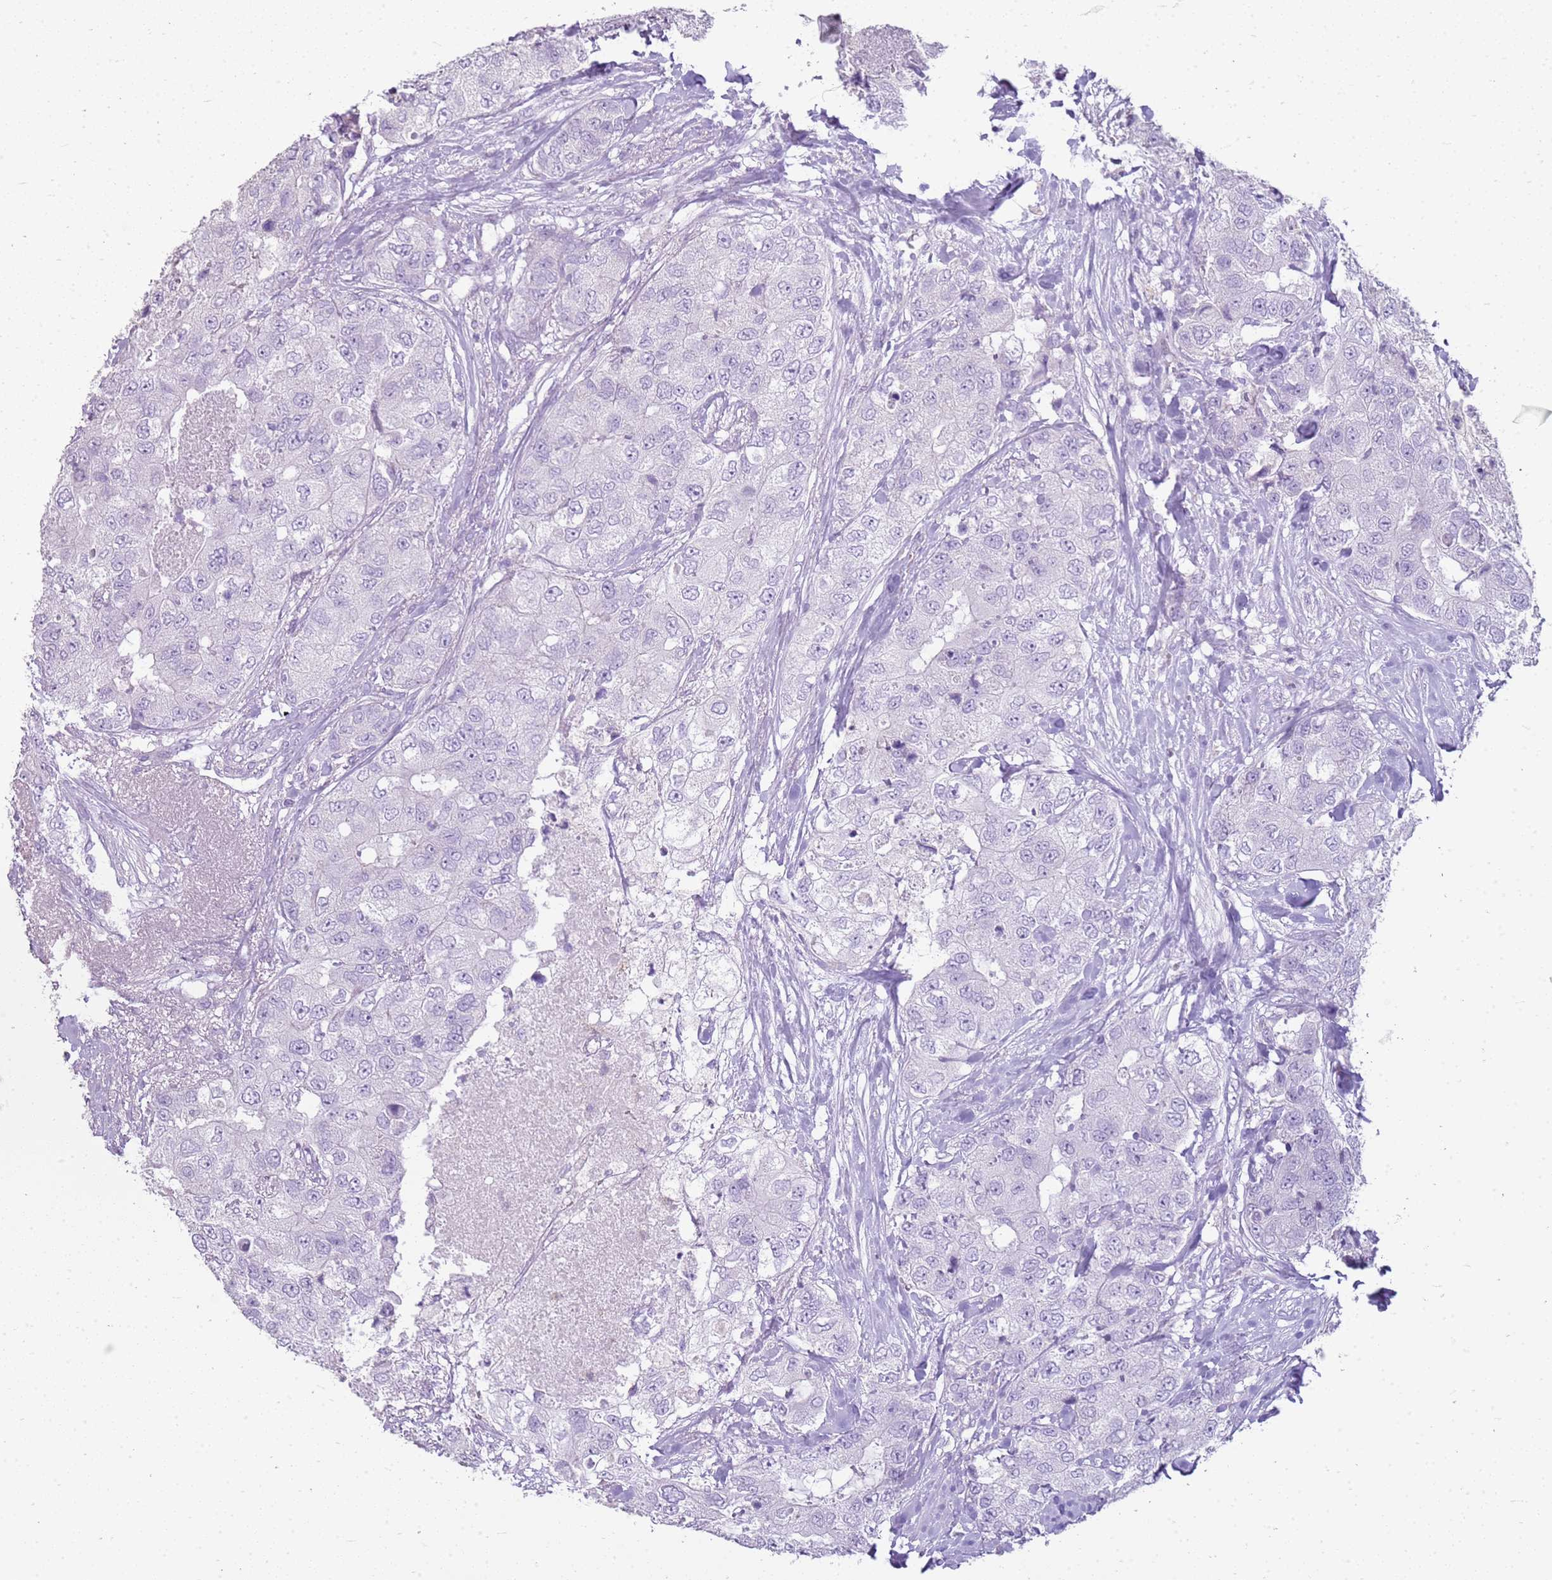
{"staining": {"intensity": "negative", "quantity": "none", "location": "none"}, "tissue": "breast cancer", "cell_type": "Tumor cells", "image_type": "cancer", "snomed": [{"axis": "morphology", "description": "Duct carcinoma"}, {"axis": "topography", "description": "Breast"}], "caption": "Tumor cells show no significant protein staining in breast cancer (infiltrating ductal carcinoma).", "gene": "SULT1E1", "patient": {"sex": "female", "age": 62}}